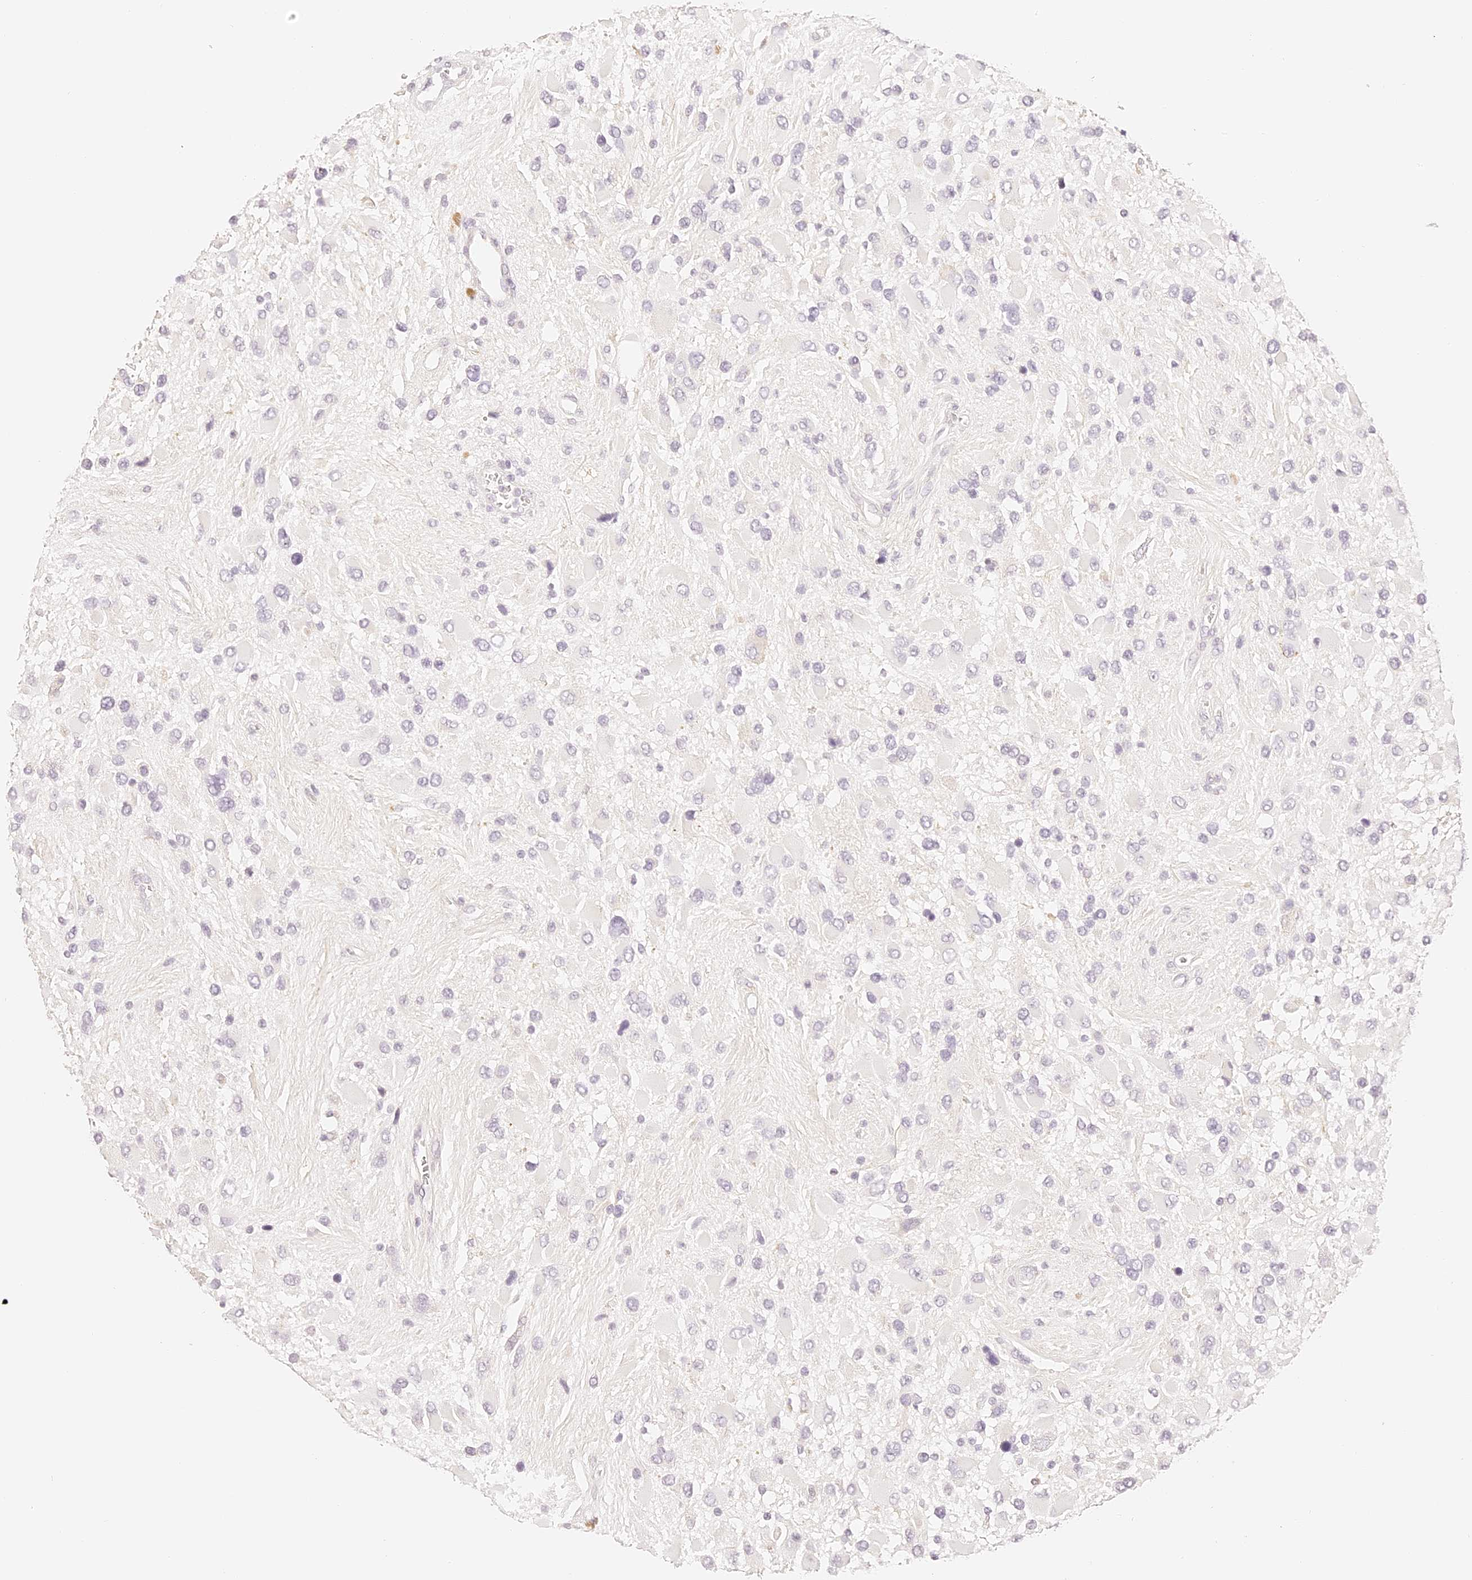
{"staining": {"intensity": "negative", "quantity": "none", "location": "none"}, "tissue": "glioma", "cell_type": "Tumor cells", "image_type": "cancer", "snomed": [{"axis": "morphology", "description": "Glioma, malignant, High grade"}, {"axis": "topography", "description": "Brain"}], "caption": "Immunohistochemistry image of human malignant high-grade glioma stained for a protein (brown), which exhibits no staining in tumor cells.", "gene": "TRIM45", "patient": {"sex": "male", "age": 53}}